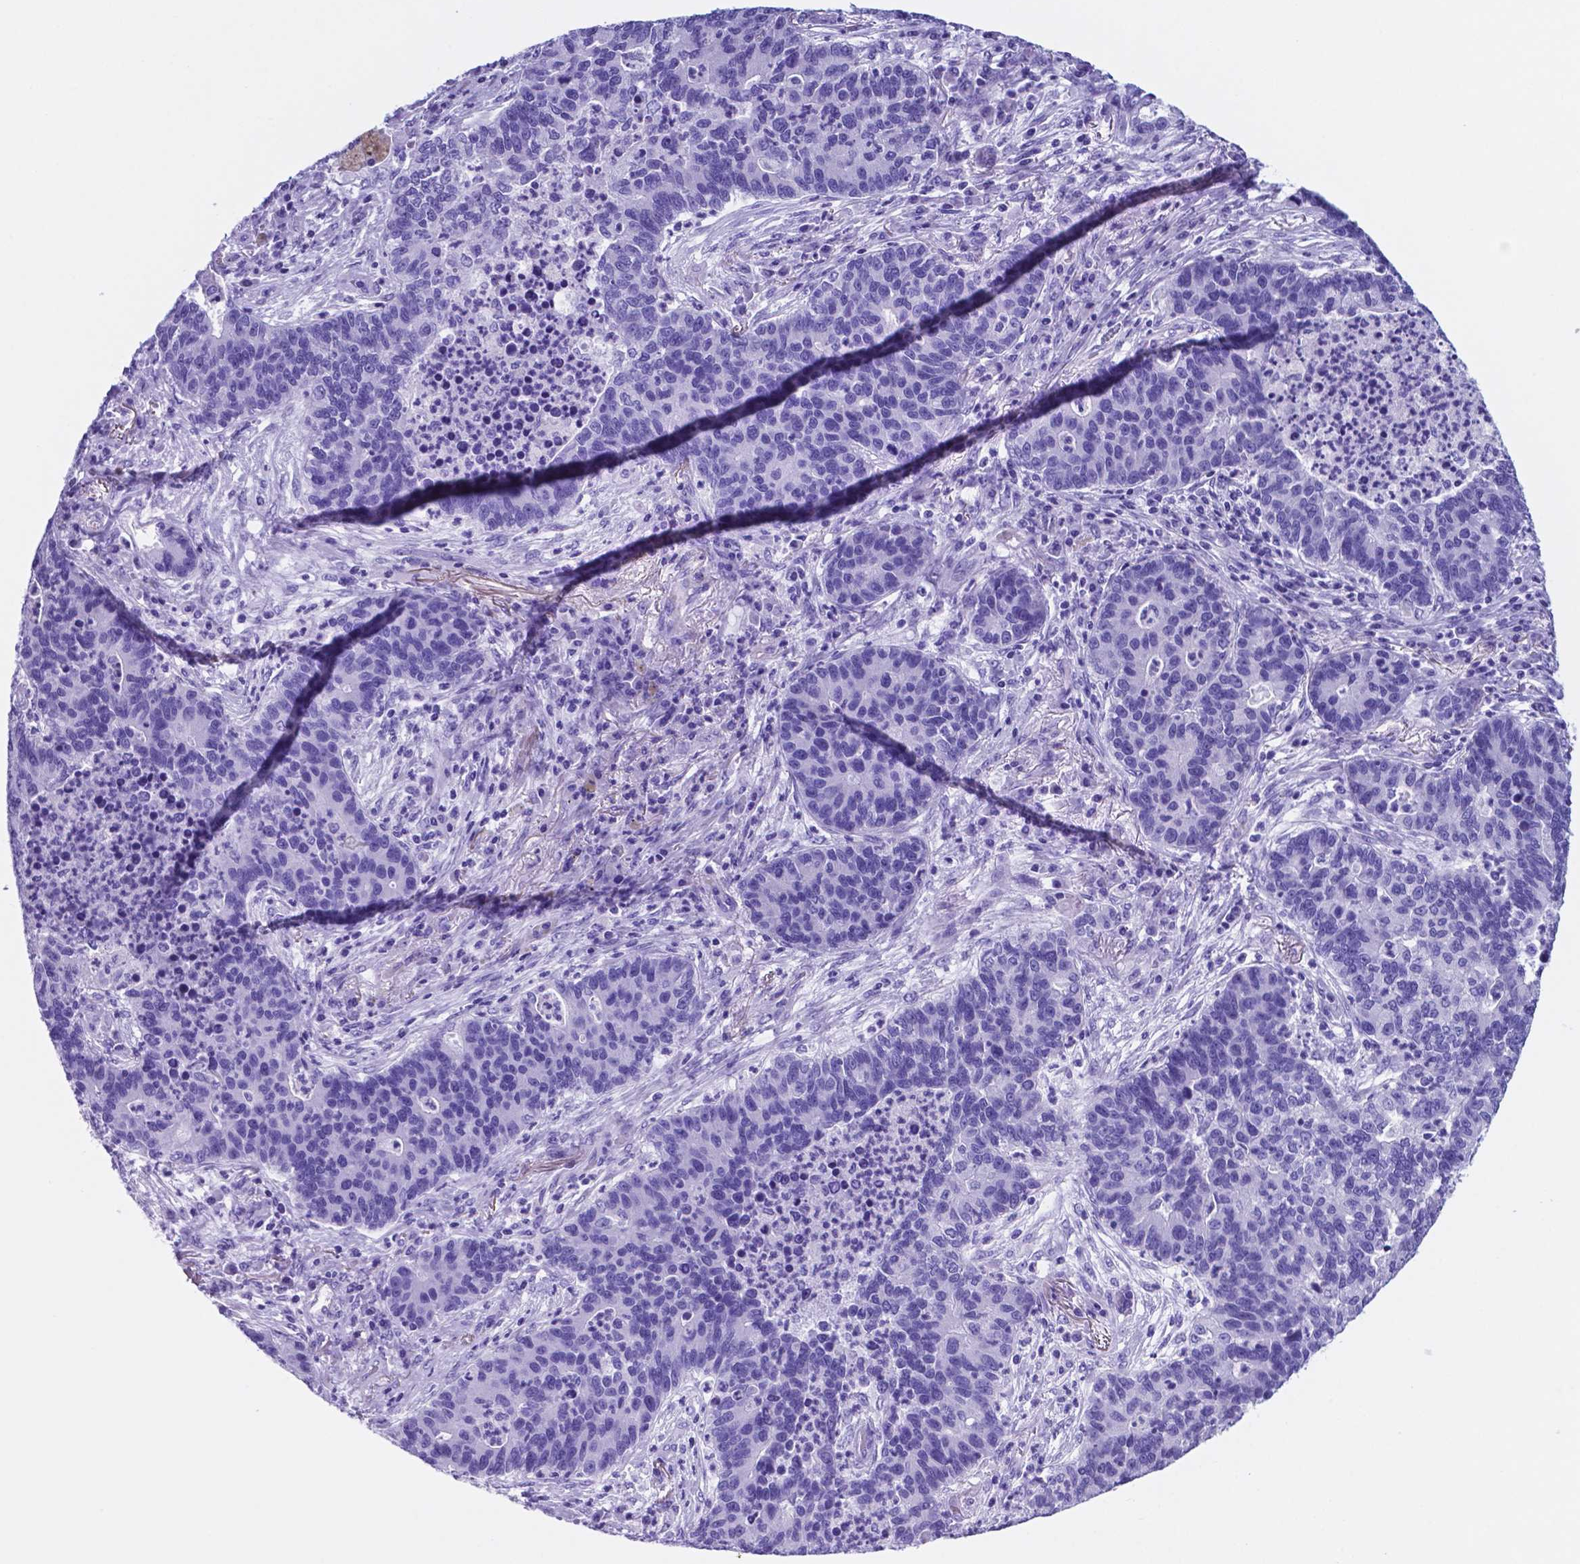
{"staining": {"intensity": "negative", "quantity": "none", "location": "none"}, "tissue": "lung cancer", "cell_type": "Tumor cells", "image_type": "cancer", "snomed": [{"axis": "morphology", "description": "Adenocarcinoma, NOS"}, {"axis": "topography", "description": "Lung"}], "caption": "IHC image of neoplastic tissue: lung cancer stained with DAB (3,3'-diaminobenzidine) exhibits no significant protein expression in tumor cells.", "gene": "DNAAF8", "patient": {"sex": "female", "age": 57}}